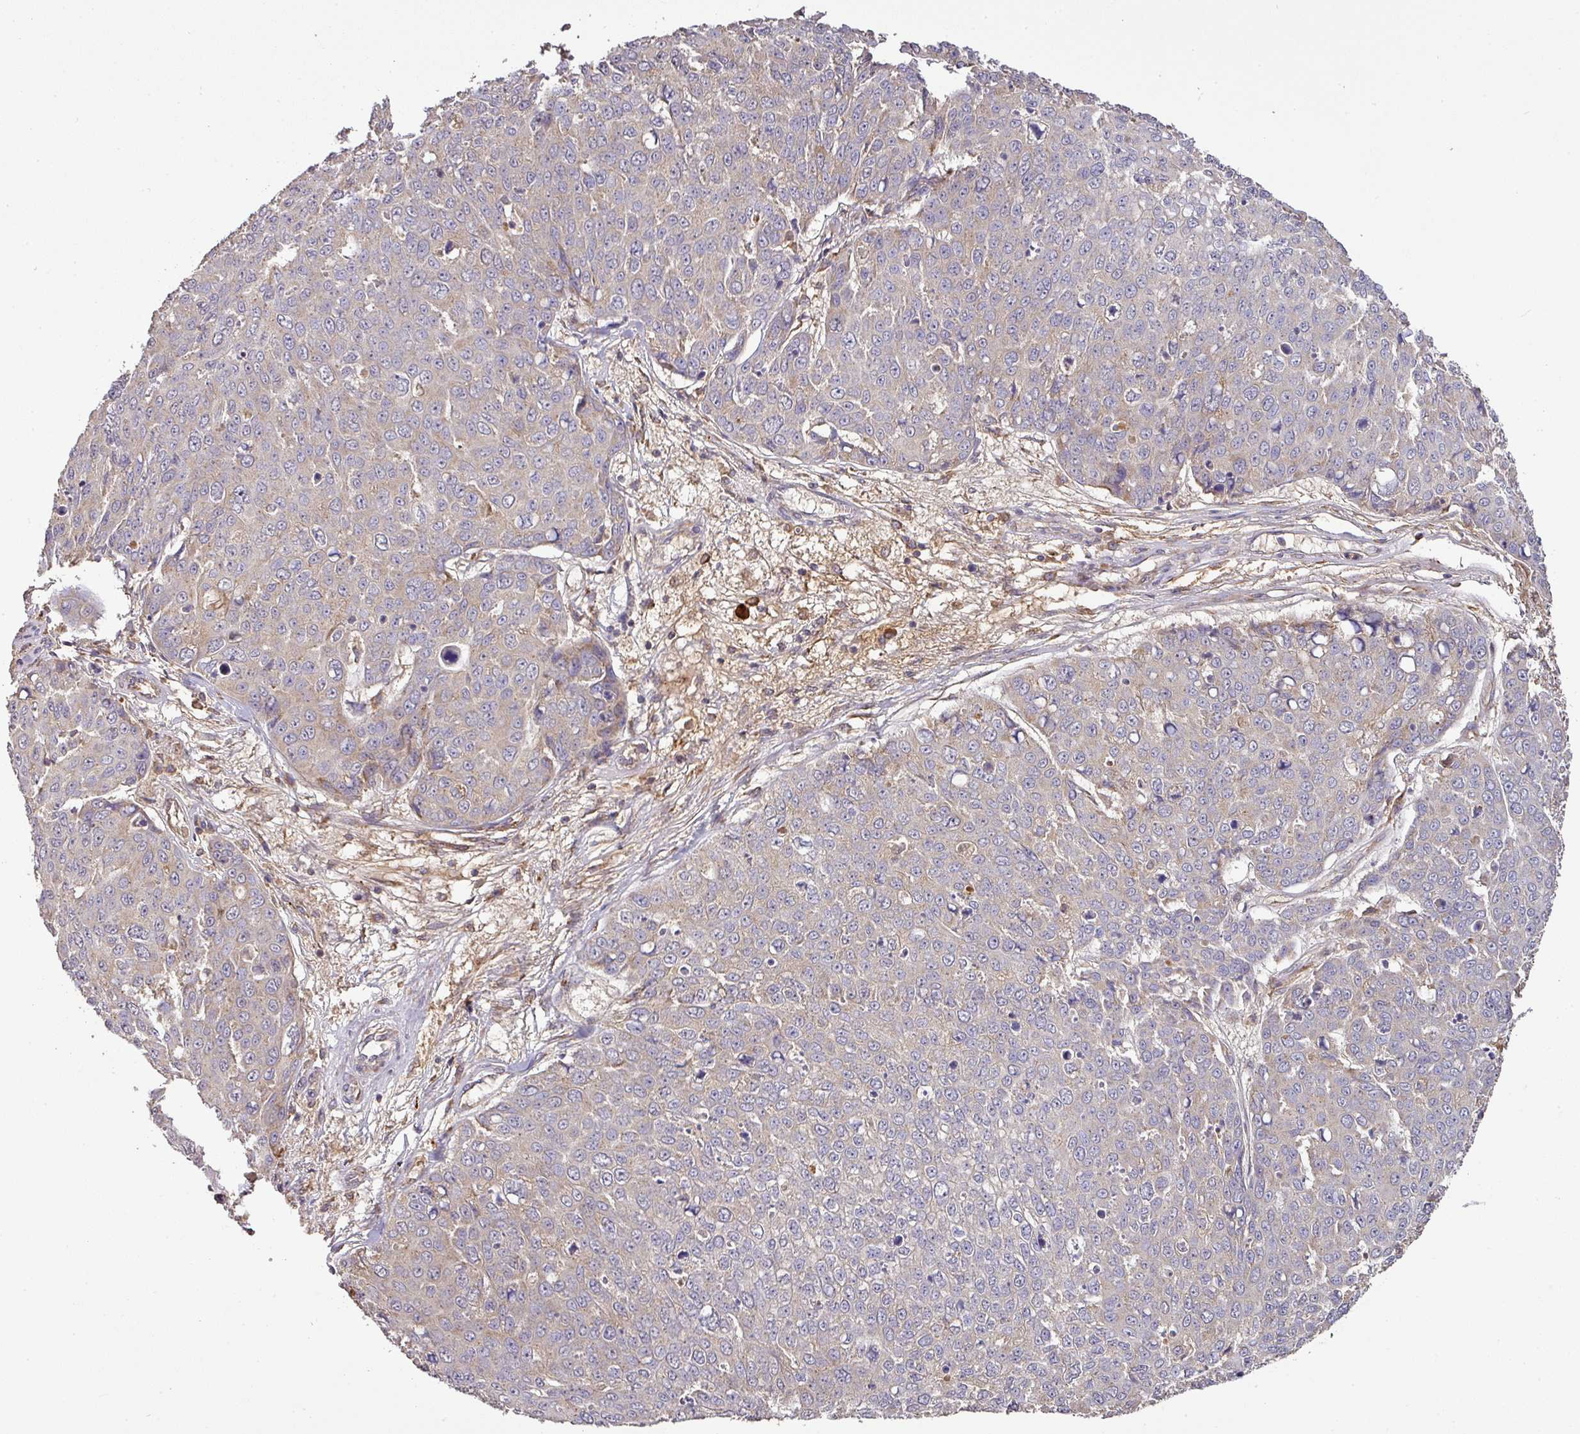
{"staining": {"intensity": "weak", "quantity": "25%-75%", "location": "cytoplasmic/membranous"}, "tissue": "skin cancer", "cell_type": "Tumor cells", "image_type": "cancer", "snomed": [{"axis": "morphology", "description": "Squamous cell carcinoma, NOS"}, {"axis": "topography", "description": "Skin"}], "caption": "An image of skin squamous cell carcinoma stained for a protein reveals weak cytoplasmic/membranous brown staining in tumor cells. The staining was performed using DAB (3,3'-diaminobenzidine) to visualize the protein expression in brown, while the nuclei were stained in blue with hematoxylin (Magnification: 20x).", "gene": "GALP", "patient": {"sex": "male", "age": 71}}